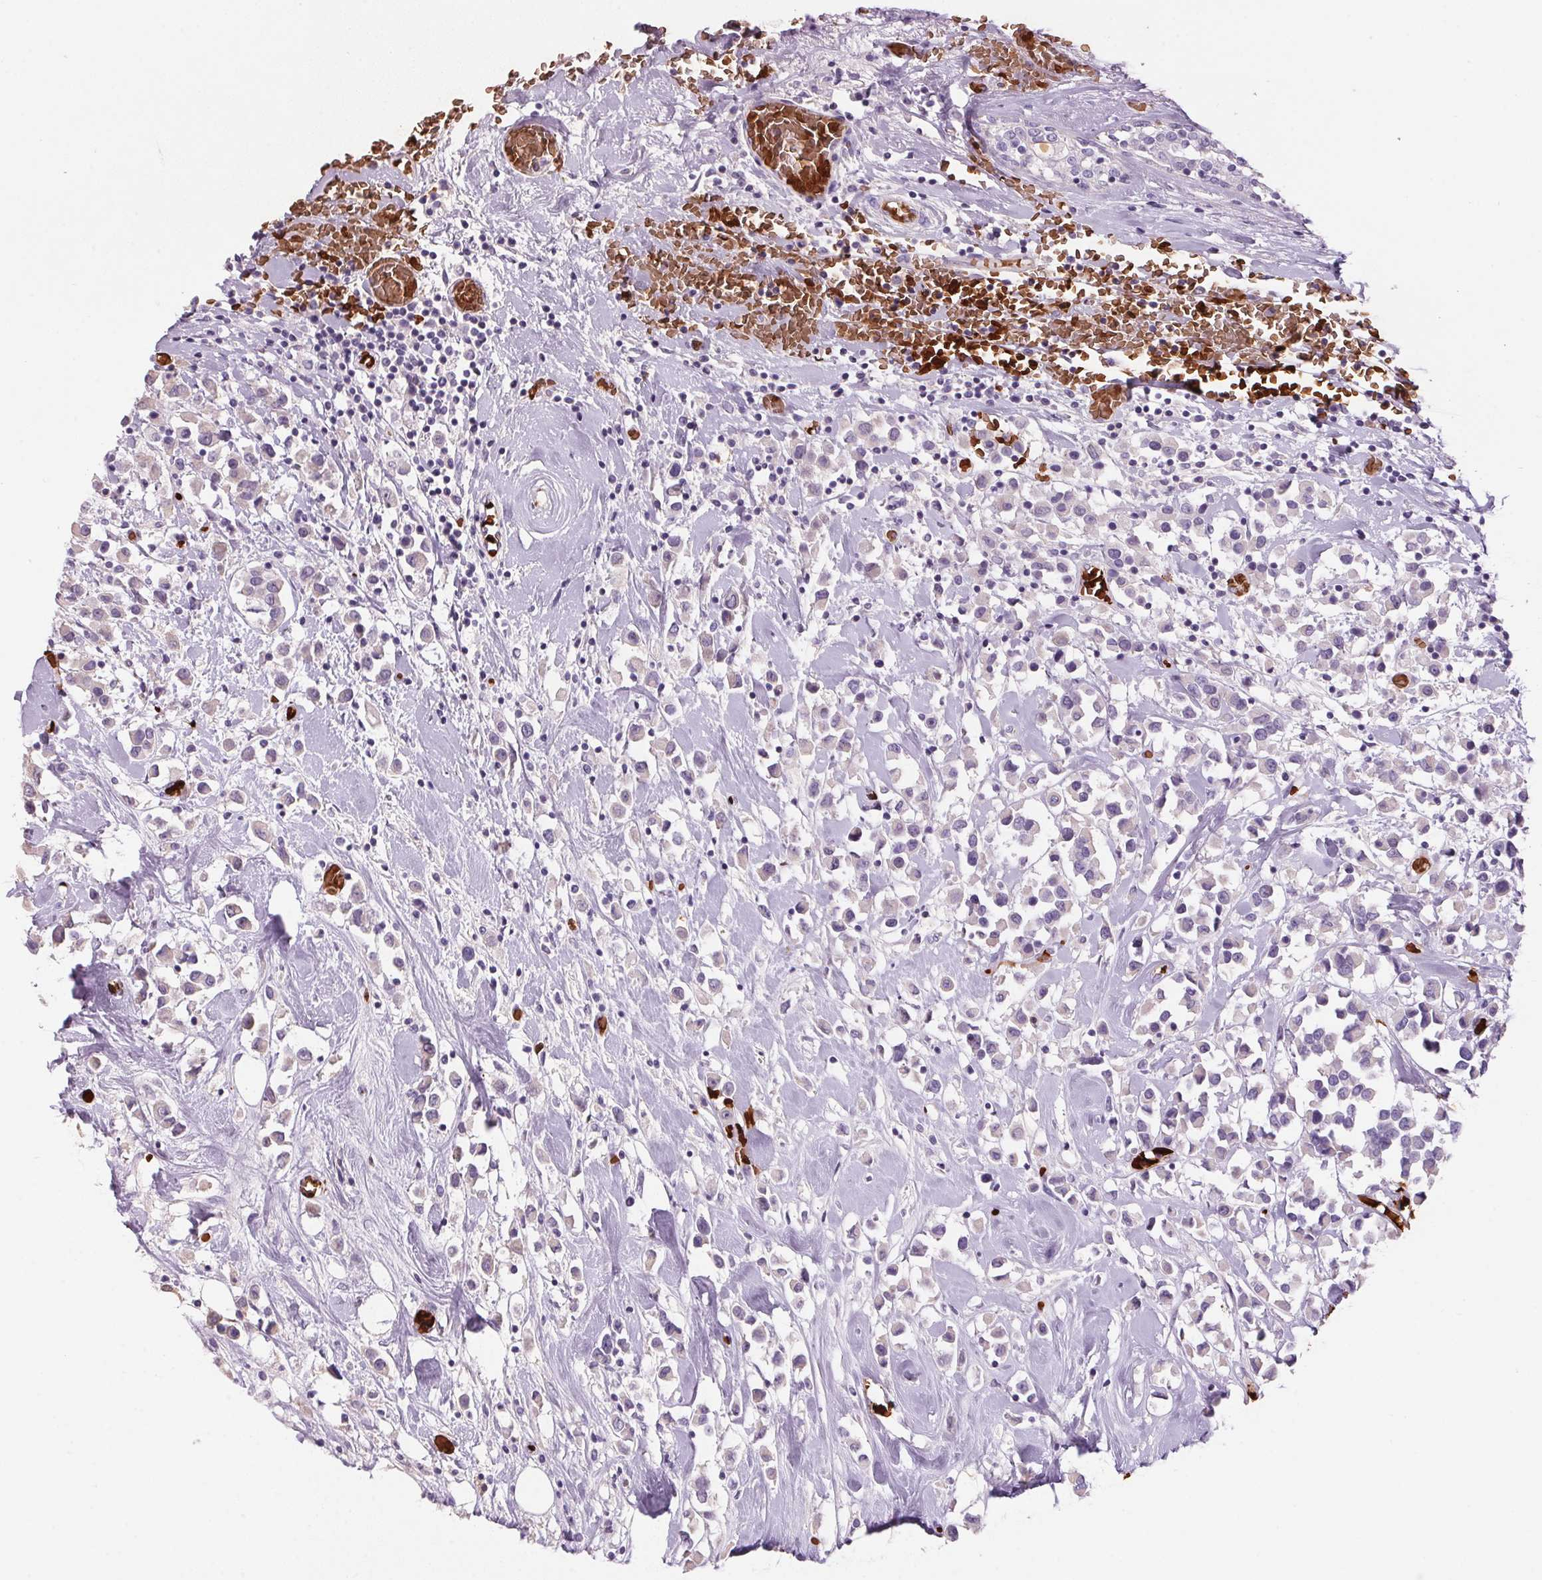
{"staining": {"intensity": "negative", "quantity": "none", "location": "none"}, "tissue": "breast cancer", "cell_type": "Tumor cells", "image_type": "cancer", "snomed": [{"axis": "morphology", "description": "Duct carcinoma"}, {"axis": "topography", "description": "Breast"}], "caption": "An immunohistochemistry histopathology image of breast cancer (intraductal carcinoma) is shown. There is no staining in tumor cells of breast cancer (intraductal carcinoma).", "gene": "HBQ1", "patient": {"sex": "female", "age": 61}}